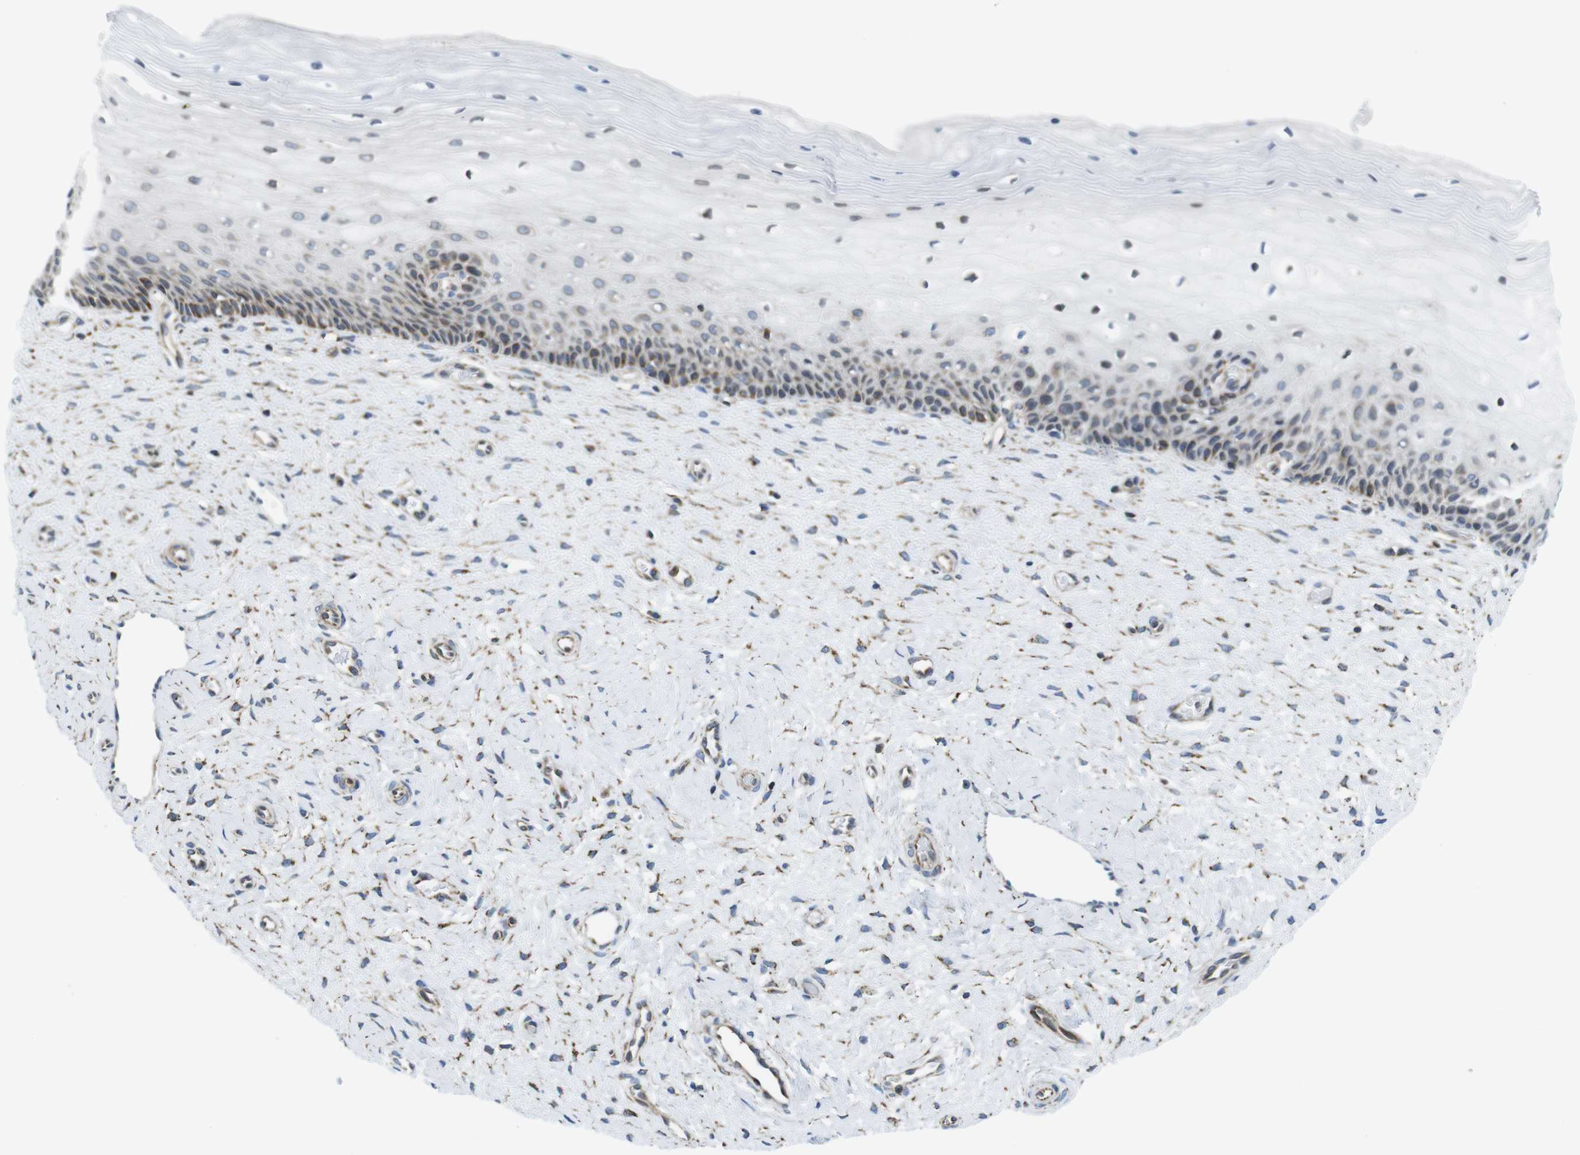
{"staining": {"intensity": "moderate", "quantity": "<25%", "location": "cytoplasmic/membranous"}, "tissue": "cervix", "cell_type": "Squamous epithelial cells", "image_type": "normal", "snomed": [{"axis": "morphology", "description": "Normal tissue, NOS"}, {"axis": "topography", "description": "Cervix"}], "caption": "This histopathology image reveals immunohistochemistry (IHC) staining of unremarkable cervix, with low moderate cytoplasmic/membranous staining in approximately <25% of squamous epithelial cells.", "gene": "KCNE3", "patient": {"sex": "female", "age": 39}}